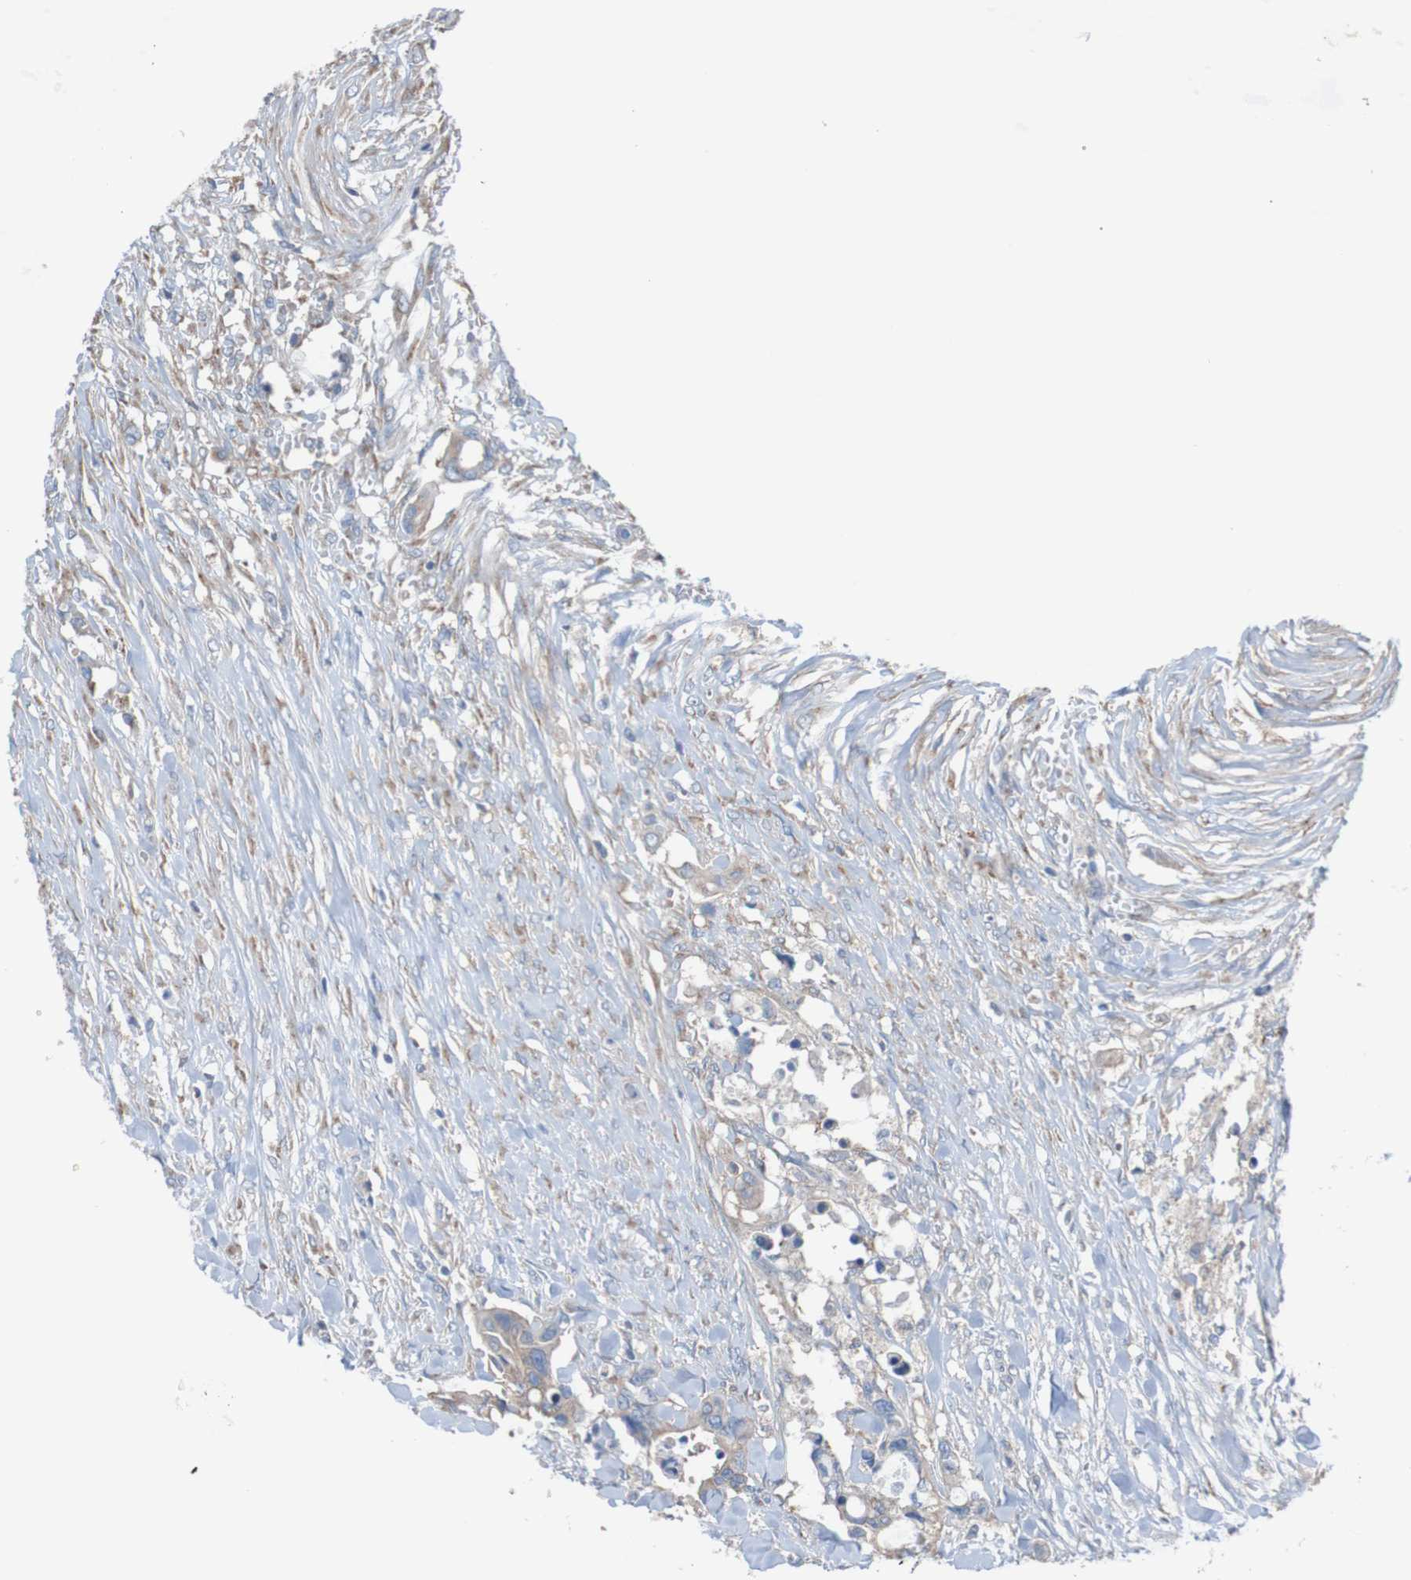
{"staining": {"intensity": "weak", "quantity": ">75%", "location": "cytoplasmic/membranous"}, "tissue": "colorectal cancer", "cell_type": "Tumor cells", "image_type": "cancer", "snomed": [{"axis": "morphology", "description": "Adenocarcinoma, NOS"}, {"axis": "topography", "description": "Colon"}], "caption": "The histopathology image exhibits staining of colorectal adenocarcinoma, revealing weak cytoplasmic/membranous protein positivity (brown color) within tumor cells. (DAB (3,3'-diaminobenzidine) IHC, brown staining for protein, blue staining for nuclei).", "gene": "MINAR1", "patient": {"sex": "female", "age": 57}}